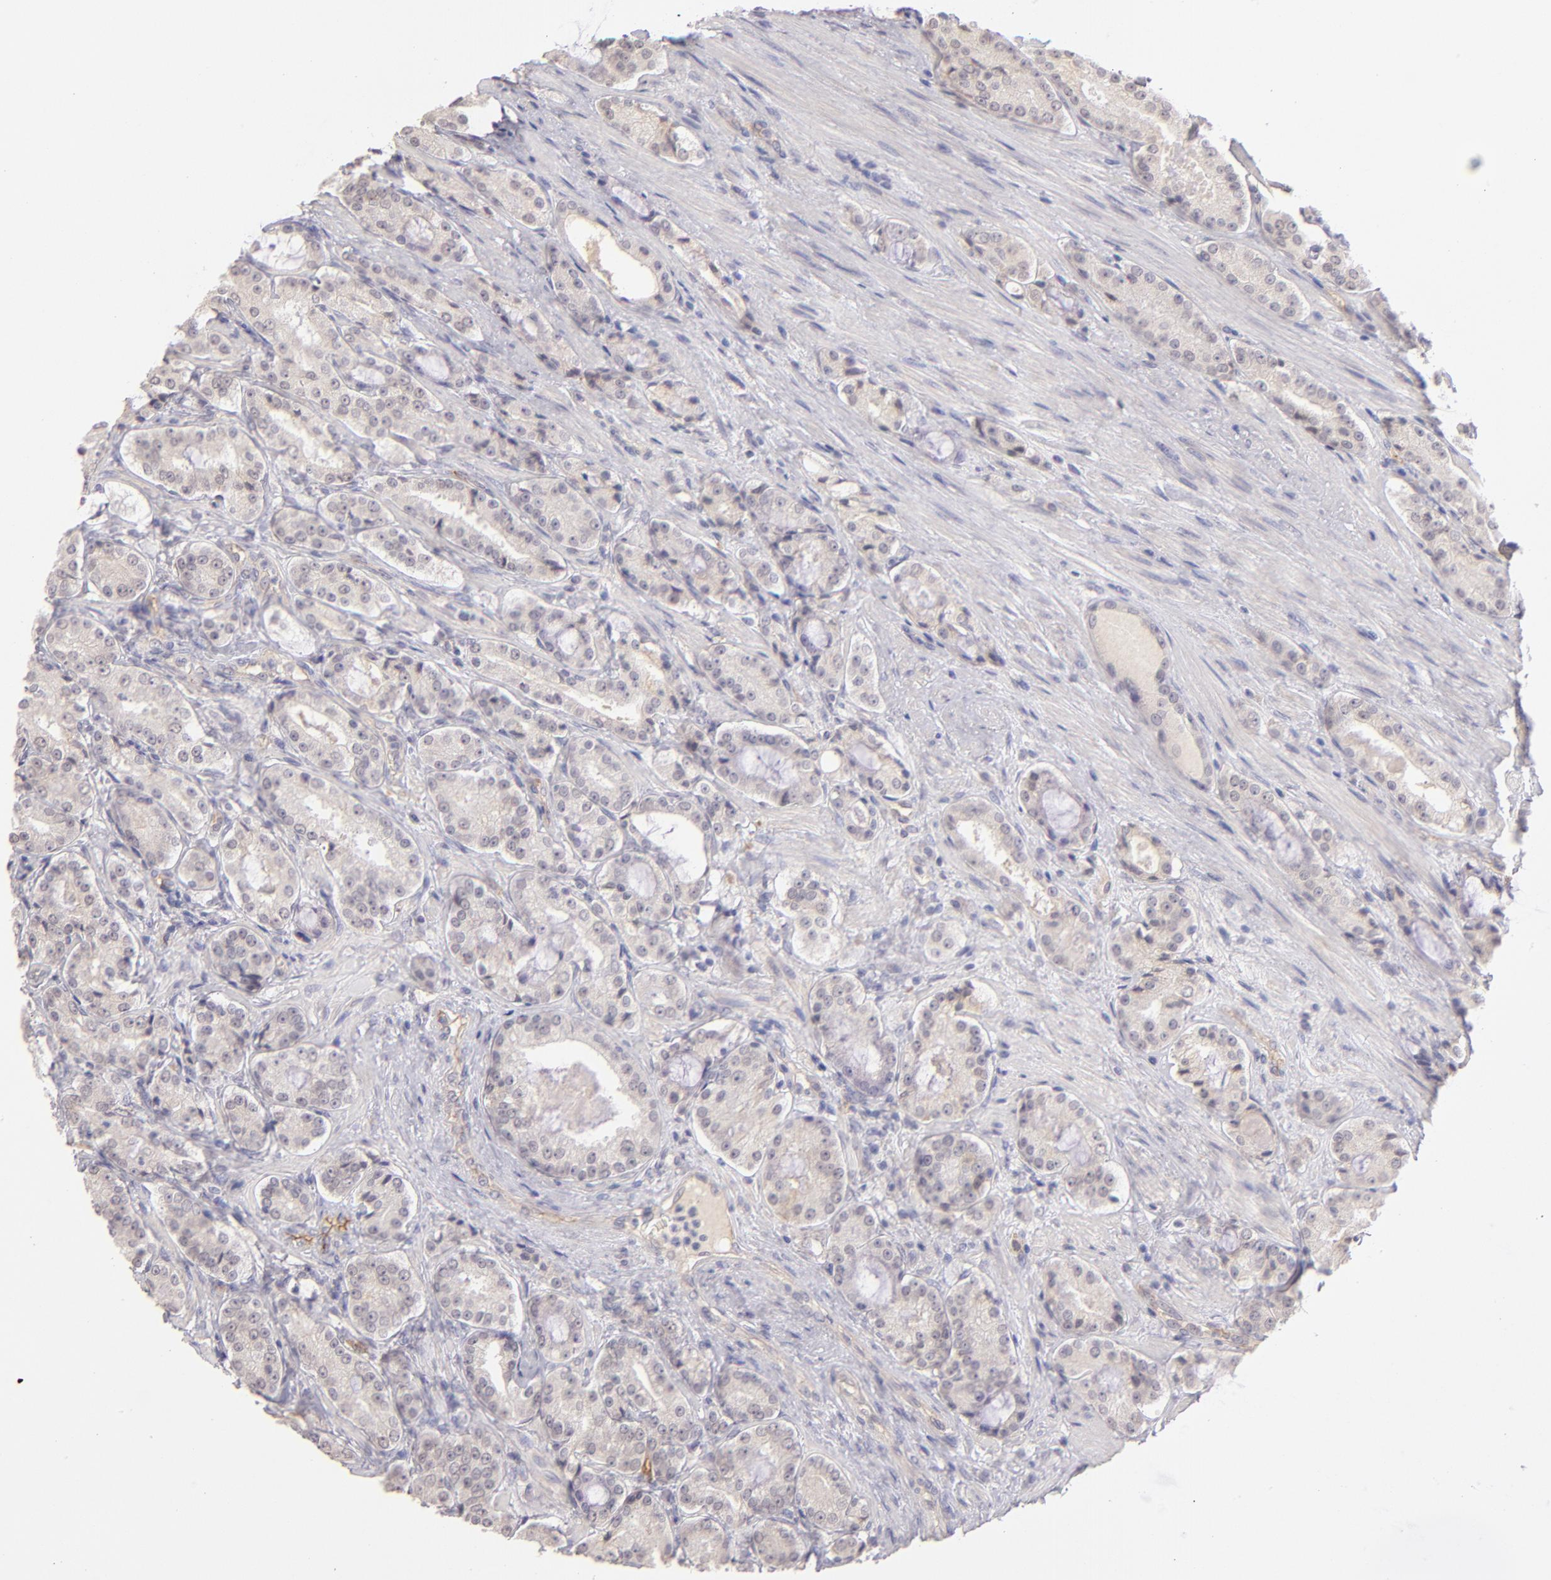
{"staining": {"intensity": "weak", "quantity": "<25%", "location": "cytoplasmic/membranous"}, "tissue": "prostate cancer", "cell_type": "Tumor cells", "image_type": "cancer", "snomed": [{"axis": "morphology", "description": "Adenocarcinoma, High grade"}, {"axis": "topography", "description": "Prostate"}], "caption": "Tumor cells are negative for brown protein staining in prostate adenocarcinoma (high-grade).", "gene": "THBD", "patient": {"sex": "male", "age": 72}}